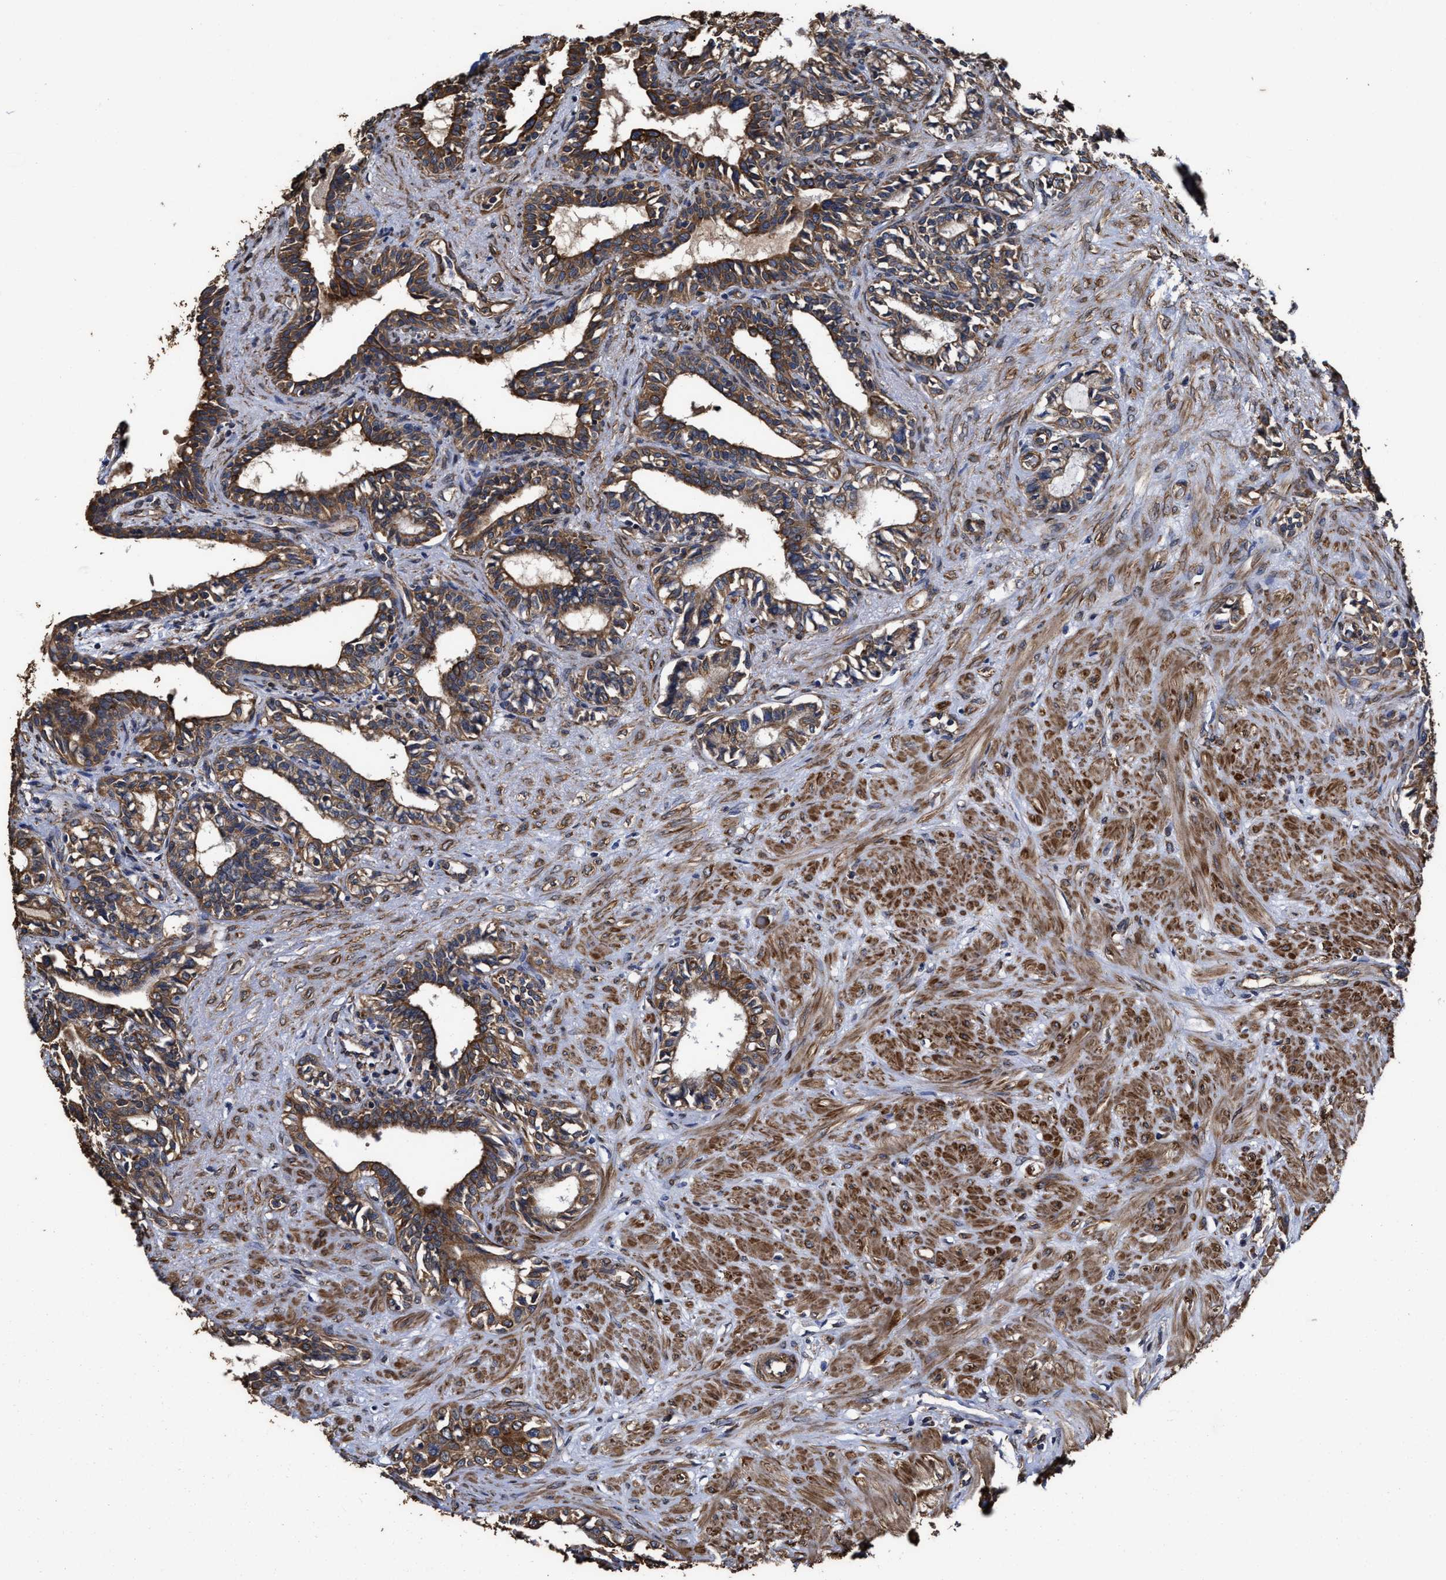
{"staining": {"intensity": "moderate", "quantity": ">75%", "location": "cytoplasmic/membranous"}, "tissue": "seminal vesicle", "cell_type": "Glandular cells", "image_type": "normal", "snomed": [{"axis": "morphology", "description": "Normal tissue, NOS"}, {"axis": "morphology", "description": "Adenocarcinoma, High grade"}, {"axis": "topography", "description": "Prostate"}, {"axis": "topography", "description": "Seminal veicle"}], "caption": "Immunohistochemistry (IHC) of benign seminal vesicle shows medium levels of moderate cytoplasmic/membranous positivity in approximately >75% of glandular cells. The staining is performed using DAB brown chromogen to label protein expression. The nuclei are counter-stained blue using hematoxylin.", "gene": "SFXN4", "patient": {"sex": "male", "age": 55}}